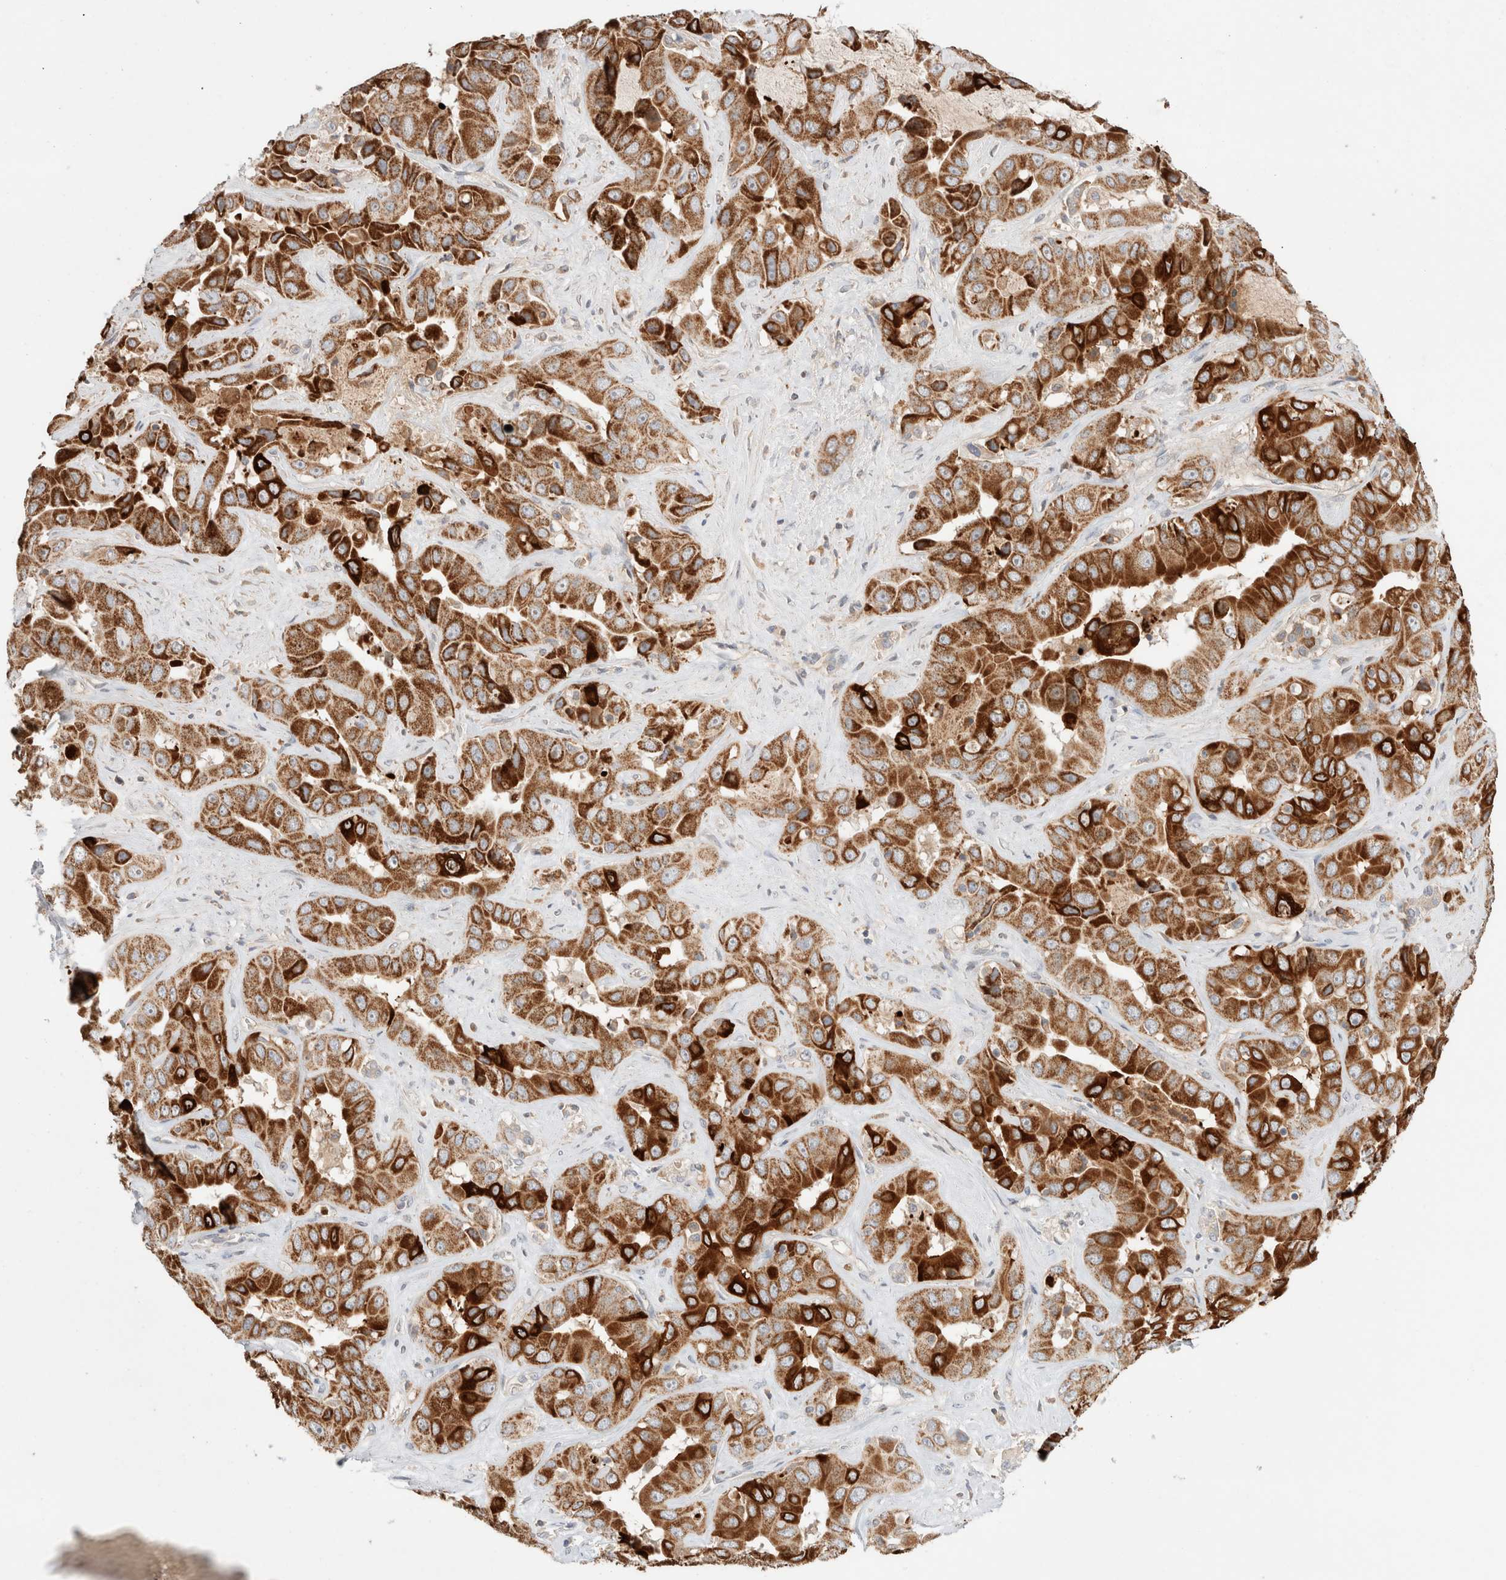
{"staining": {"intensity": "strong", "quantity": ">75%", "location": "cytoplasmic/membranous"}, "tissue": "liver cancer", "cell_type": "Tumor cells", "image_type": "cancer", "snomed": [{"axis": "morphology", "description": "Cholangiocarcinoma"}, {"axis": "topography", "description": "Liver"}], "caption": "Liver cancer stained with a protein marker reveals strong staining in tumor cells.", "gene": "TRIM41", "patient": {"sex": "female", "age": 52}}